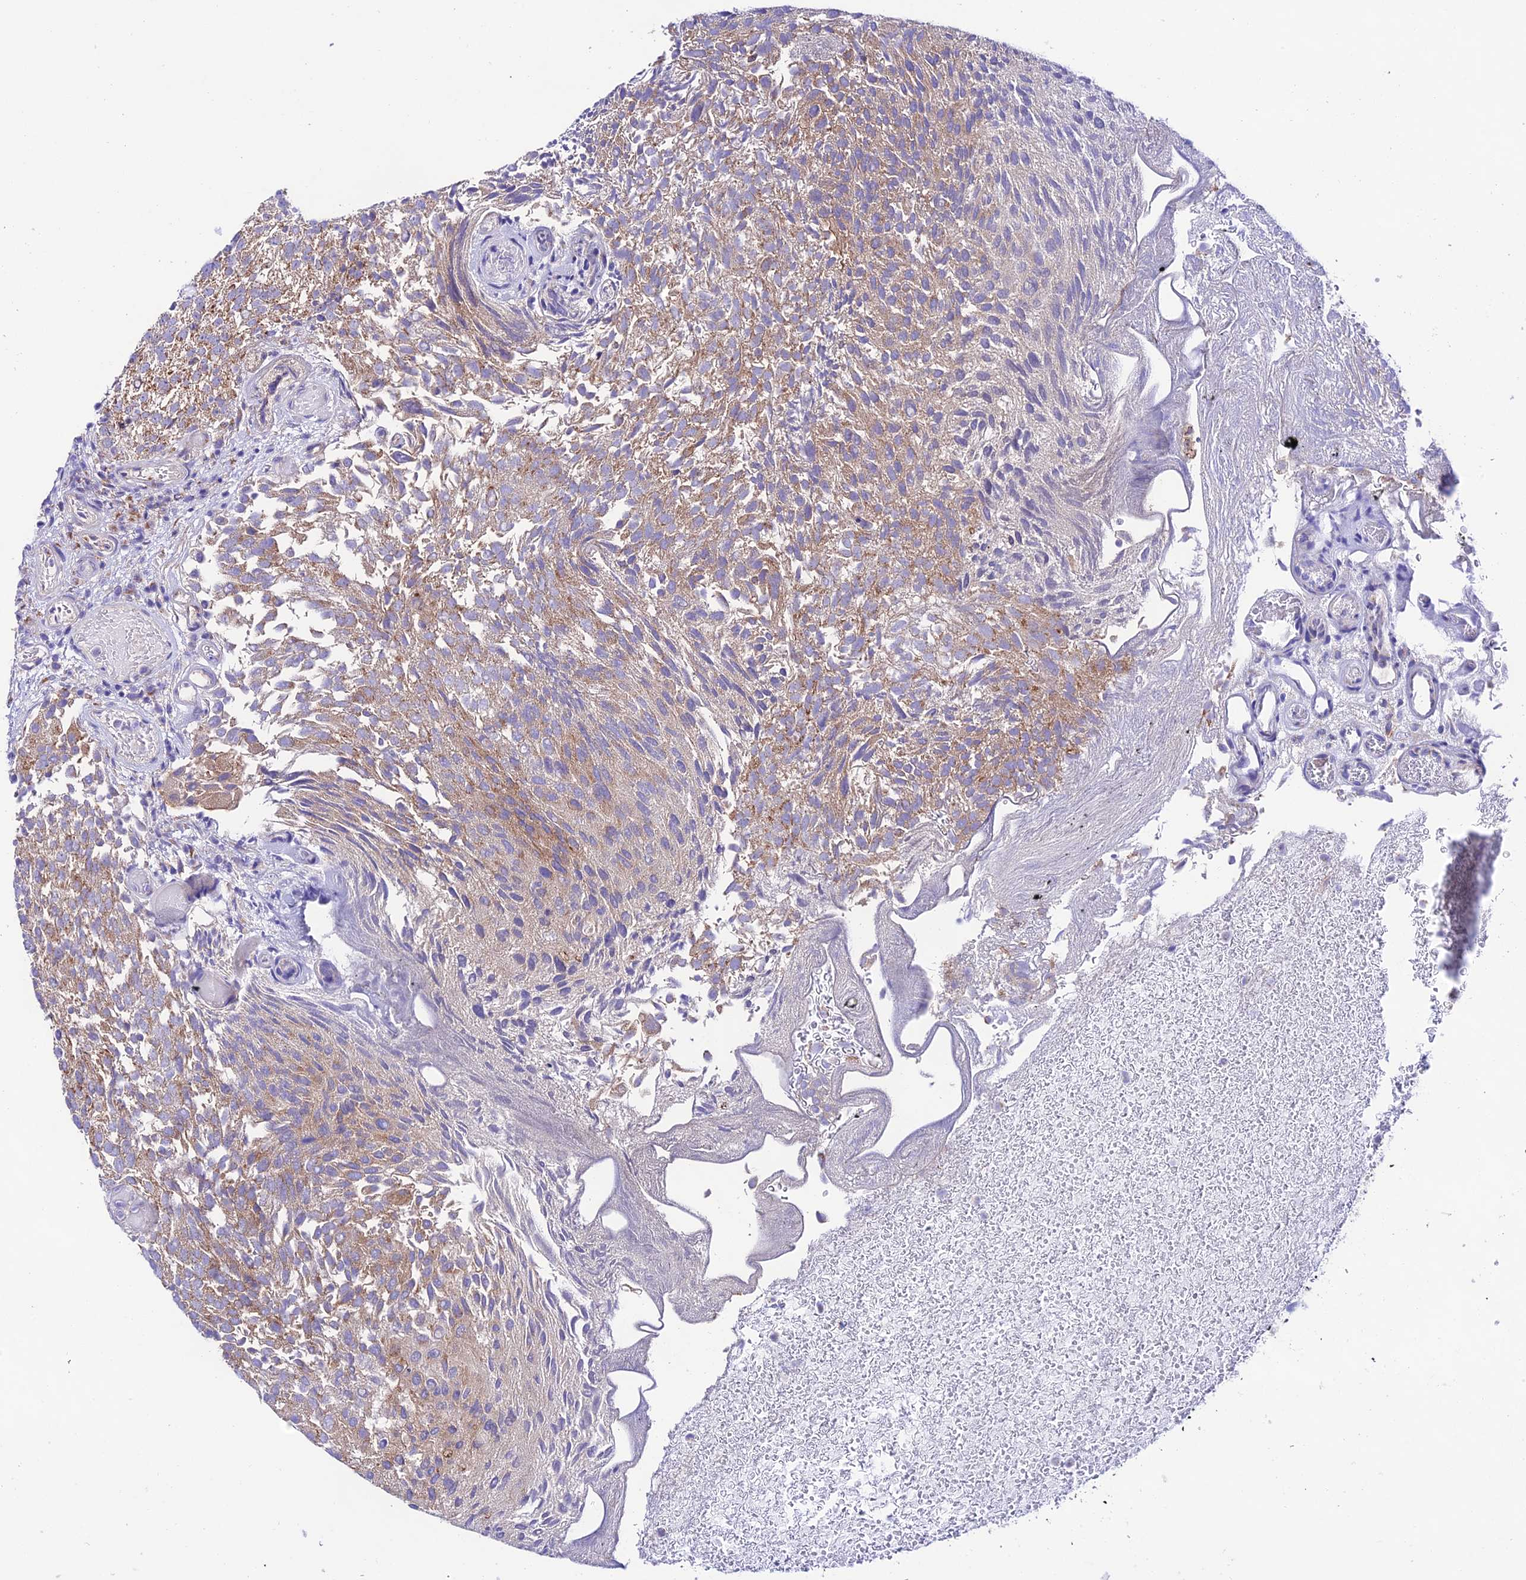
{"staining": {"intensity": "moderate", "quantity": ">75%", "location": "cytoplasmic/membranous"}, "tissue": "urothelial cancer", "cell_type": "Tumor cells", "image_type": "cancer", "snomed": [{"axis": "morphology", "description": "Urothelial carcinoma, Low grade"}, {"axis": "topography", "description": "Urinary bladder"}], "caption": "A micrograph showing moderate cytoplasmic/membranous staining in approximately >75% of tumor cells in low-grade urothelial carcinoma, as visualized by brown immunohistochemical staining.", "gene": "LACTB2", "patient": {"sex": "male", "age": 78}}